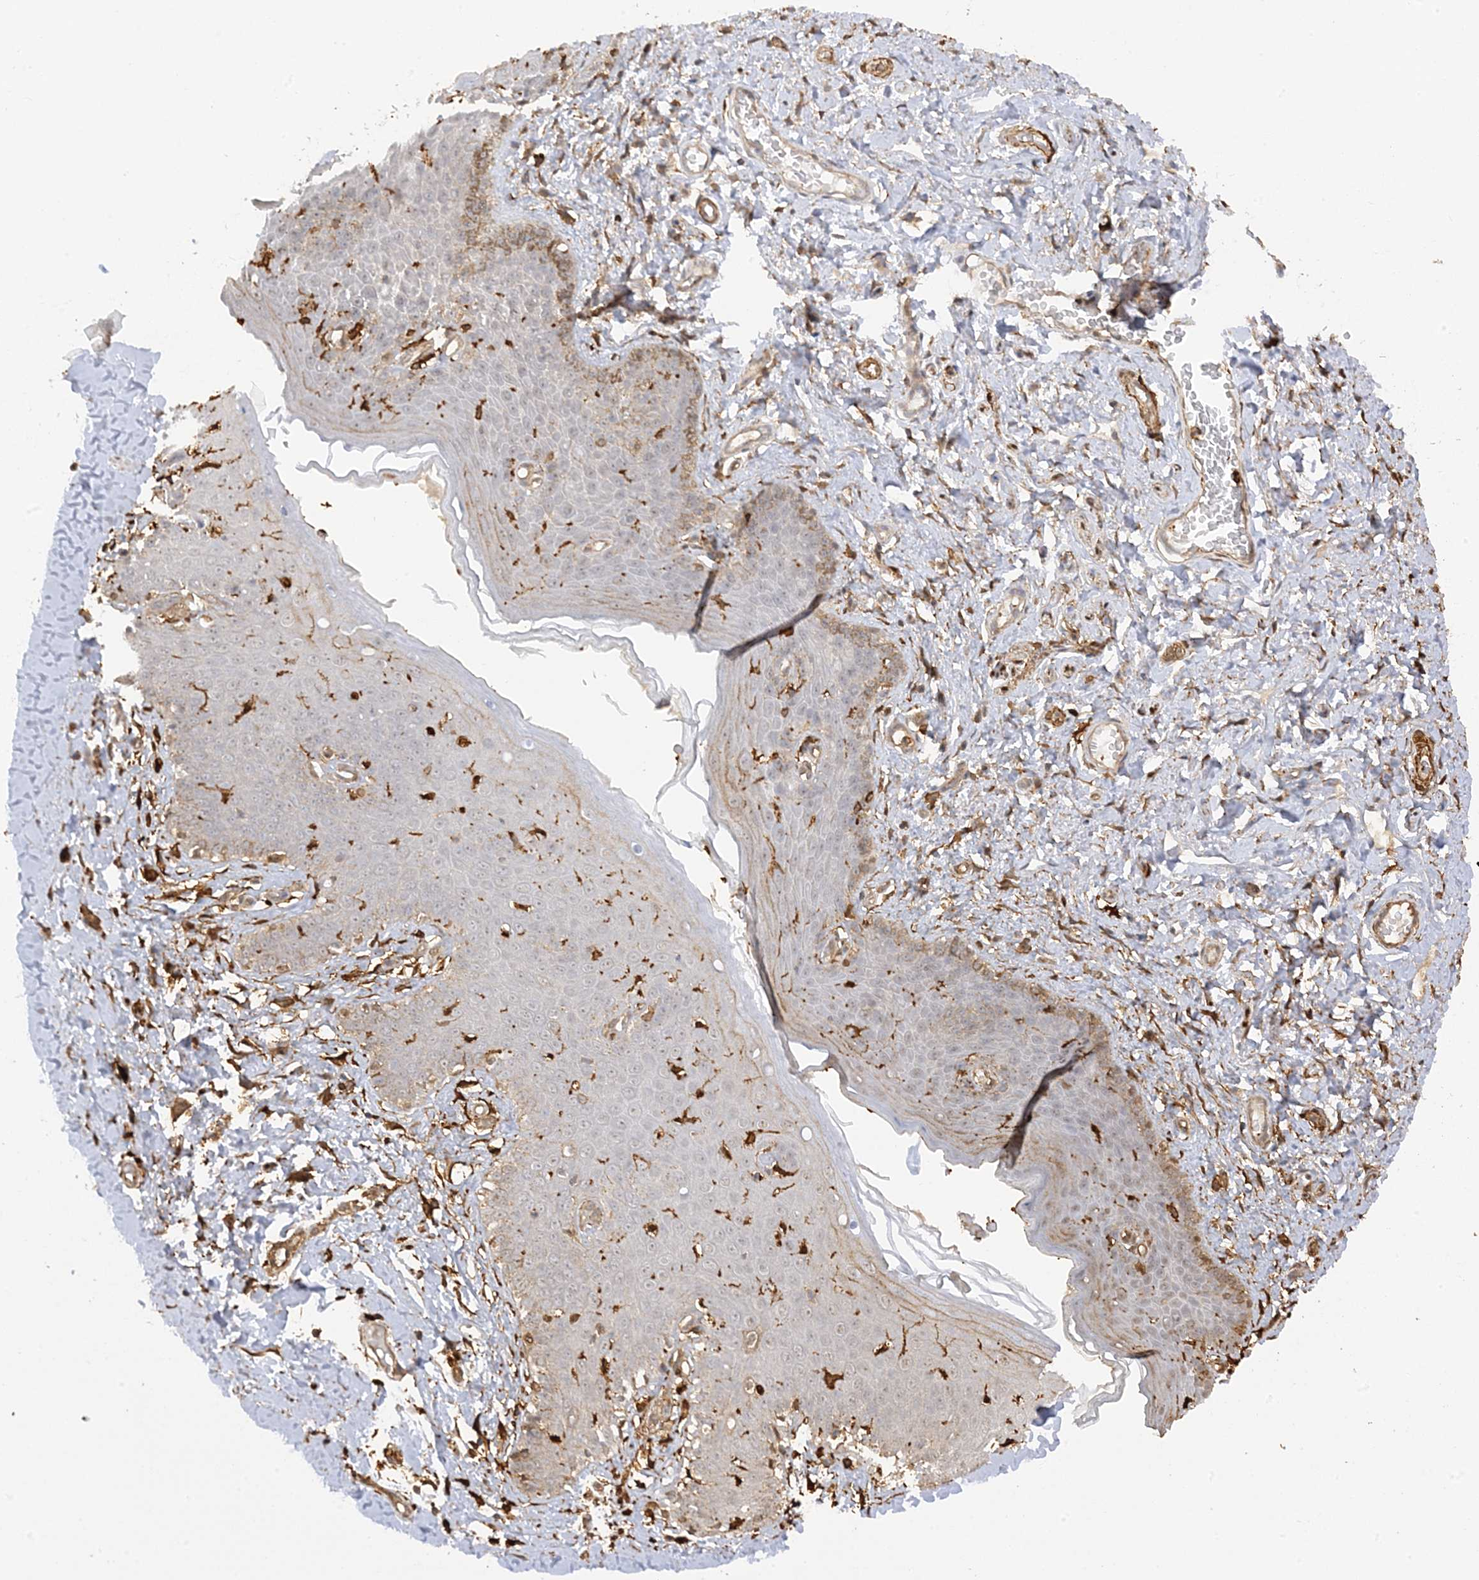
{"staining": {"intensity": "moderate", "quantity": "25%-75%", "location": "cytoplasmic/membranous"}, "tissue": "skin", "cell_type": "Epidermal cells", "image_type": "normal", "snomed": [{"axis": "morphology", "description": "Normal tissue, NOS"}, {"axis": "topography", "description": "Vulva"}], "caption": "Human skin stained with a brown dye displays moderate cytoplasmic/membranous positive expression in about 25%-75% of epidermal cells.", "gene": "PHACTR2", "patient": {"sex": "female", "age": 66}}